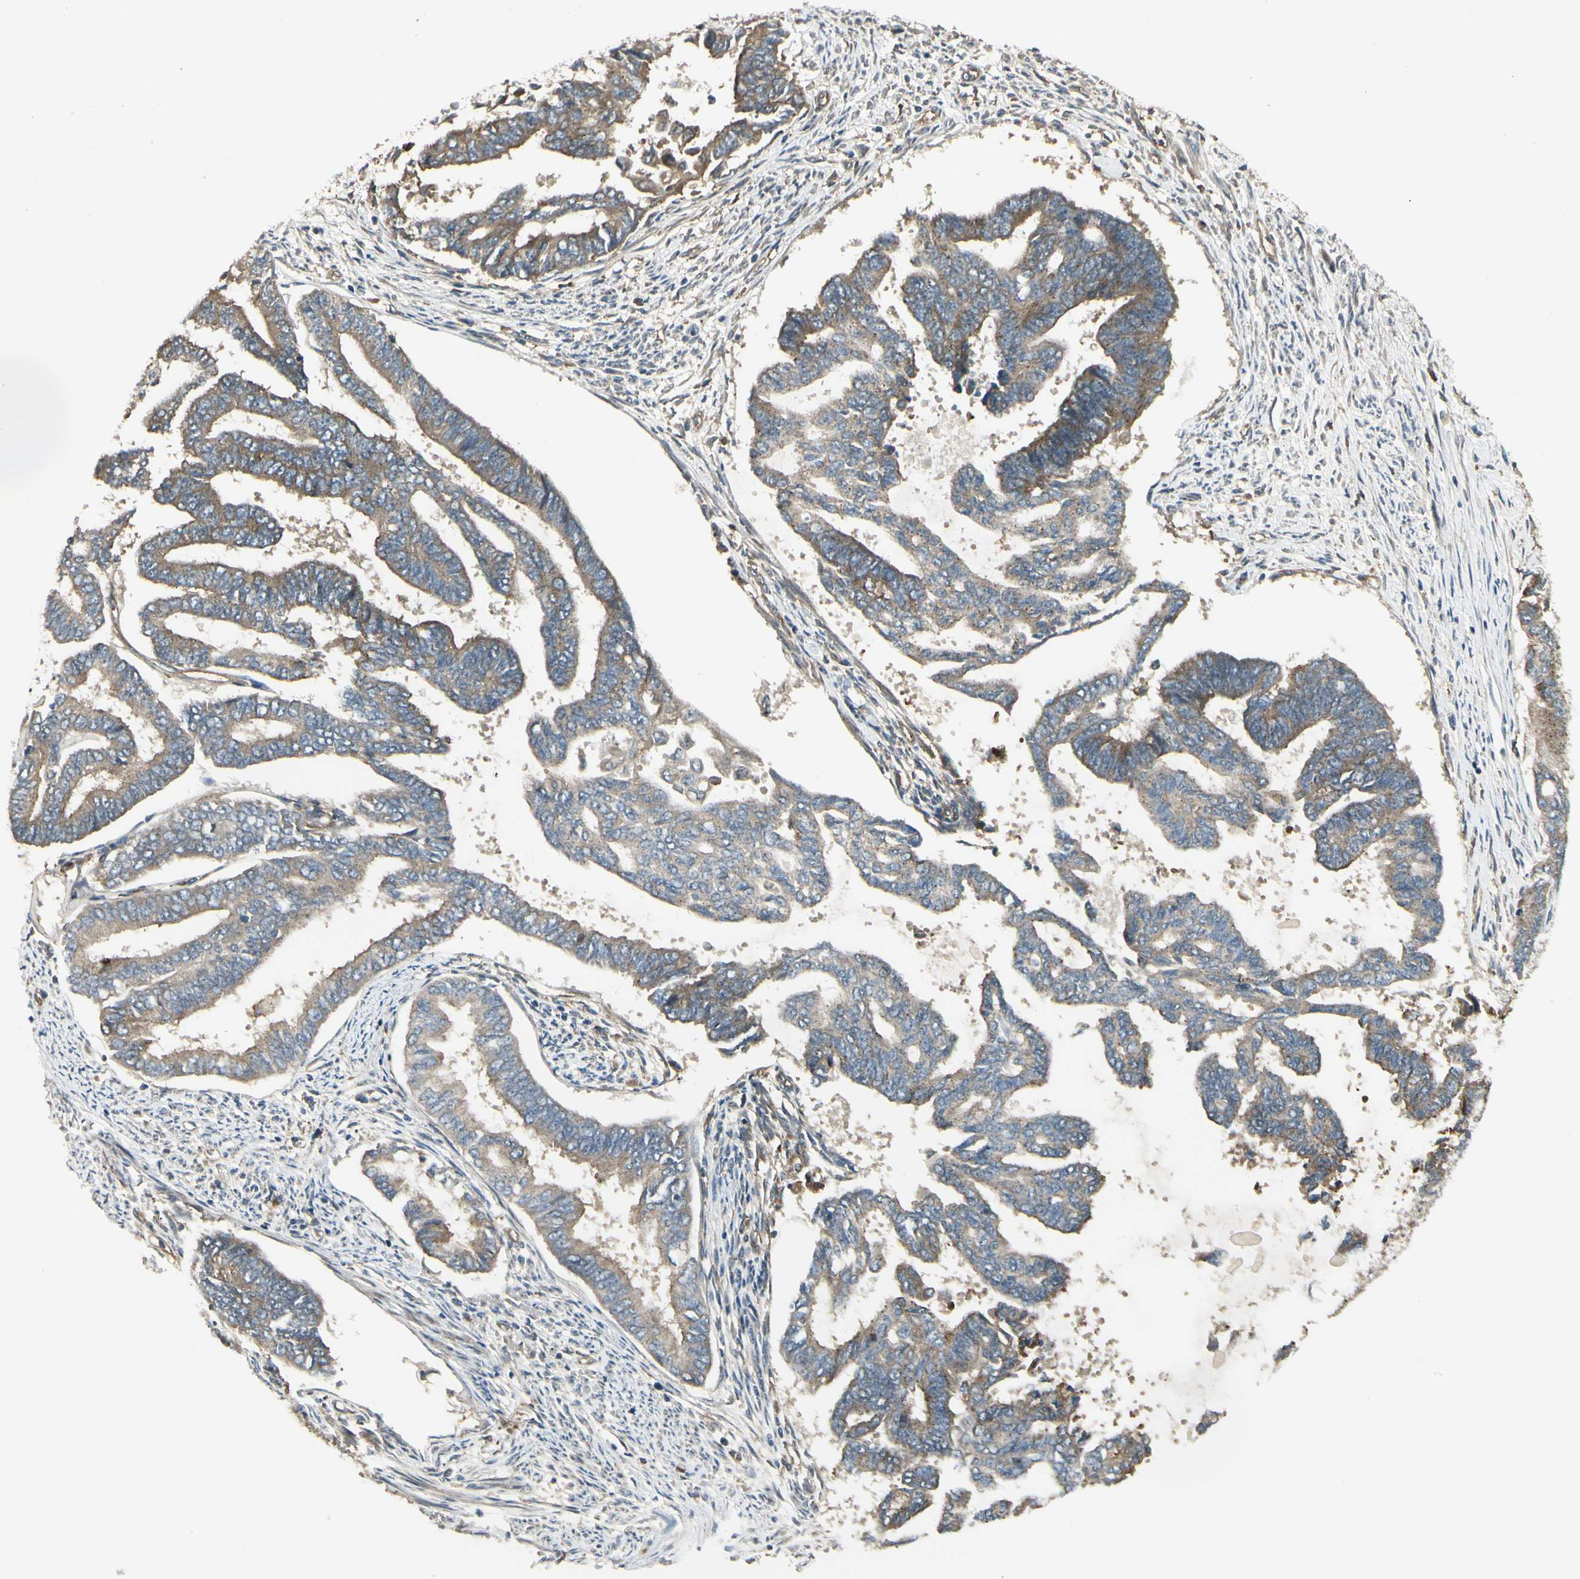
{"staining": {"intensity": "moderate", "quantity": ">75%", "location": "cytoplasmic/membranous"}, "tissue": "endometrial cancer", "cell_type": "Tumor cells", "image_type": "cancer", "snomed": [{"axis": "morphology", "description": "Adenocarcinoma, NOS"}, {"axis": "topography", "description": "Endometrium"}], "caption": "Protein staining of endometrial cancer tissue exhibits moderate cytoplasmic/membranous staining in approximately >75% of tumor cells. The staining was performed using DAB to visualize the protein expression in brown, while the nuclei were stained in blue with hematoxylin (Magnification: 20x).", "gene": "FKBP15", "patient": {"sex": "female", "age": 86}}